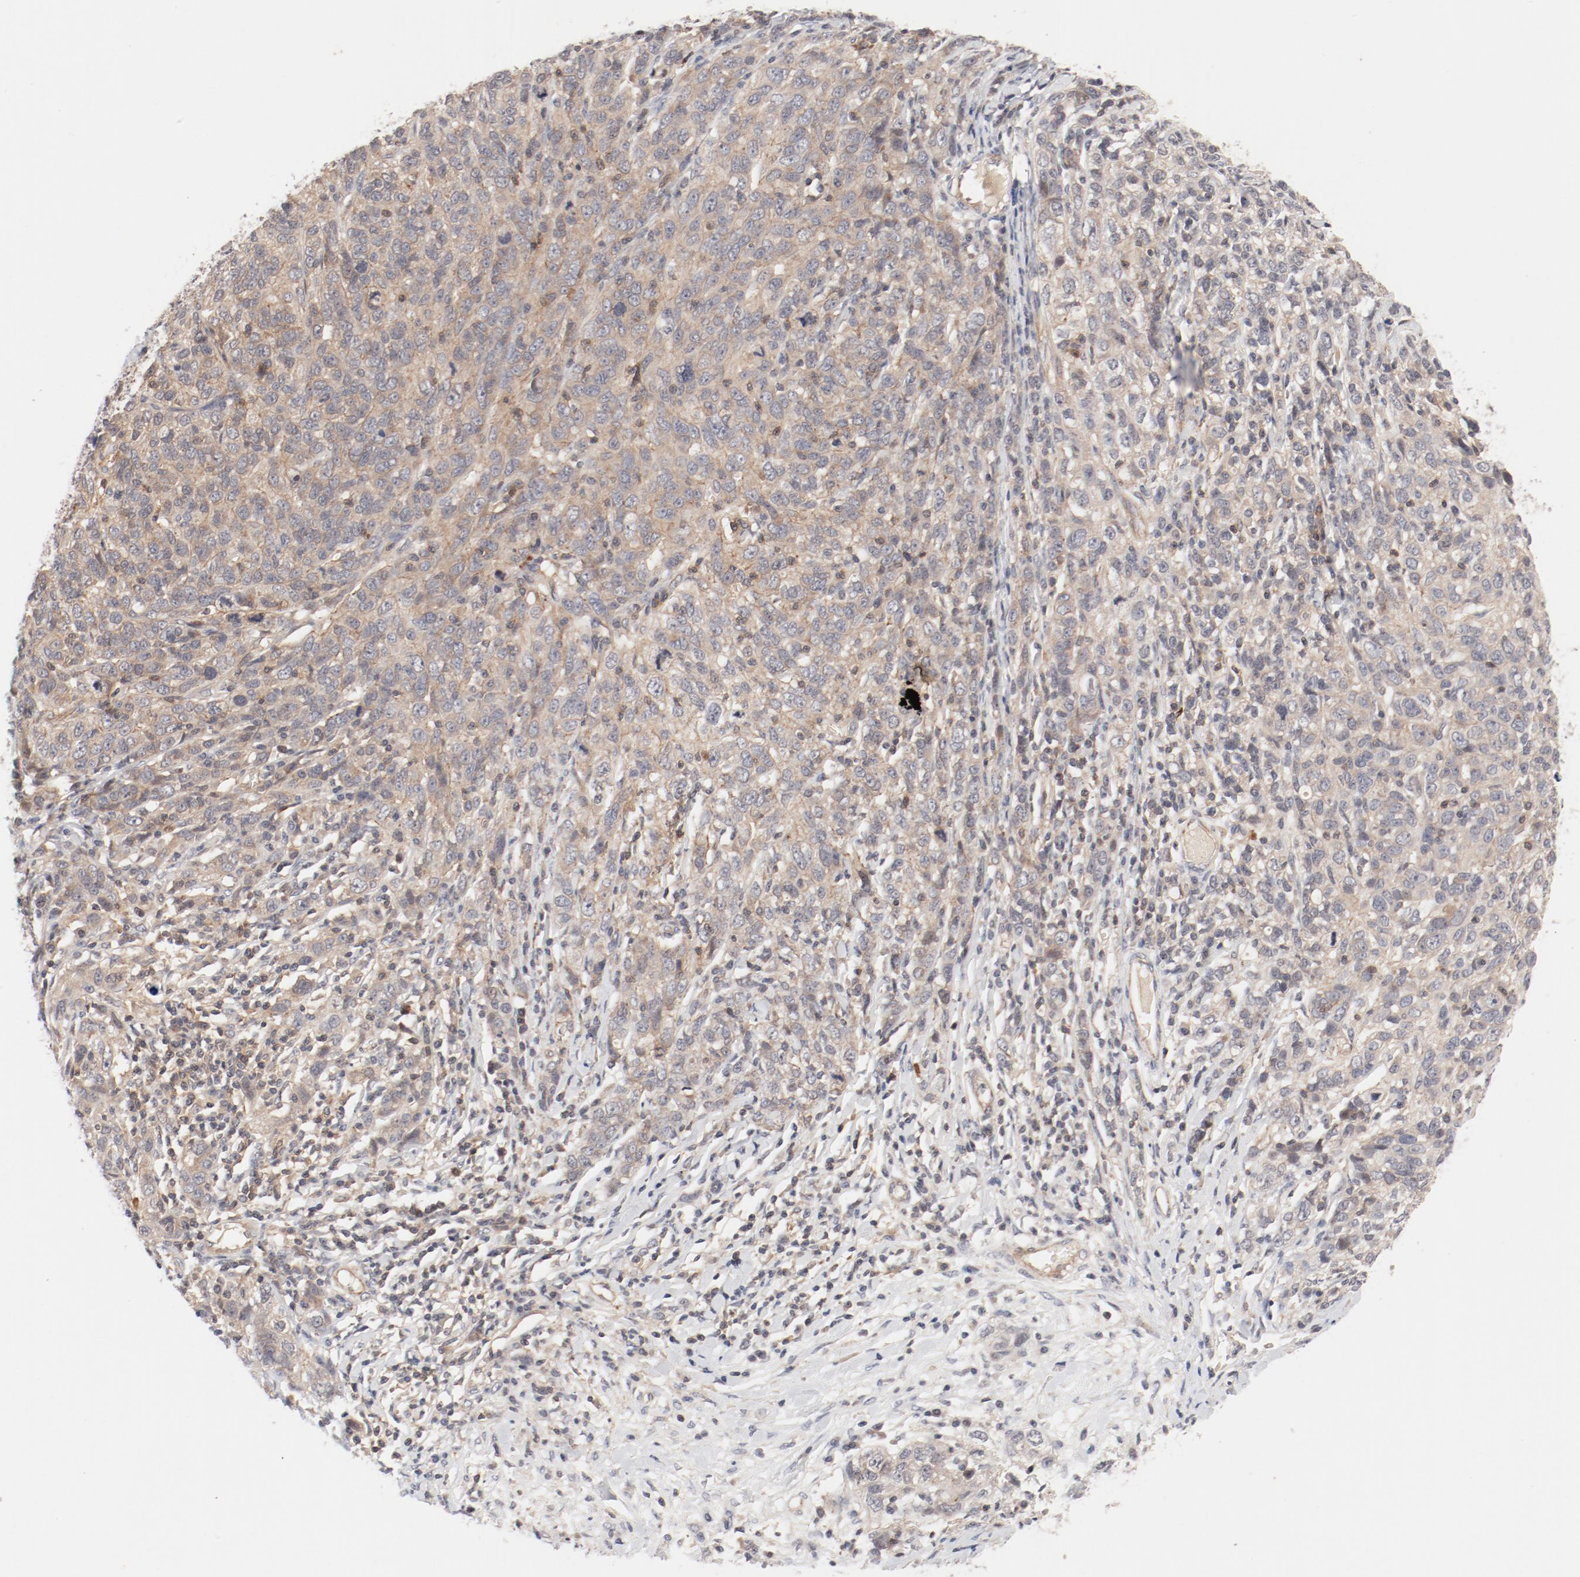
{"staining": {"intensity": "weak", "quantity": "25%-75%", "location": "cytoplasmic/membranous"}, "tissue": "ovarian cancer", "cell_type": "Tumor cells", "image_type": "cancer", "snomed": [{"axis": "morphology", "description": "Cystadenocarcinoma, serous, NOS"}, {"axis": "topography", "description": "Ovary"}], "caption": "A brown stain shows weak cytoplasmic/membranous expression of a protein in human serous cystadenocarcinoma (ovarian) tumor cells.", "gene": "ZNF267", "patient": {"sex": "female", "age": 71}}